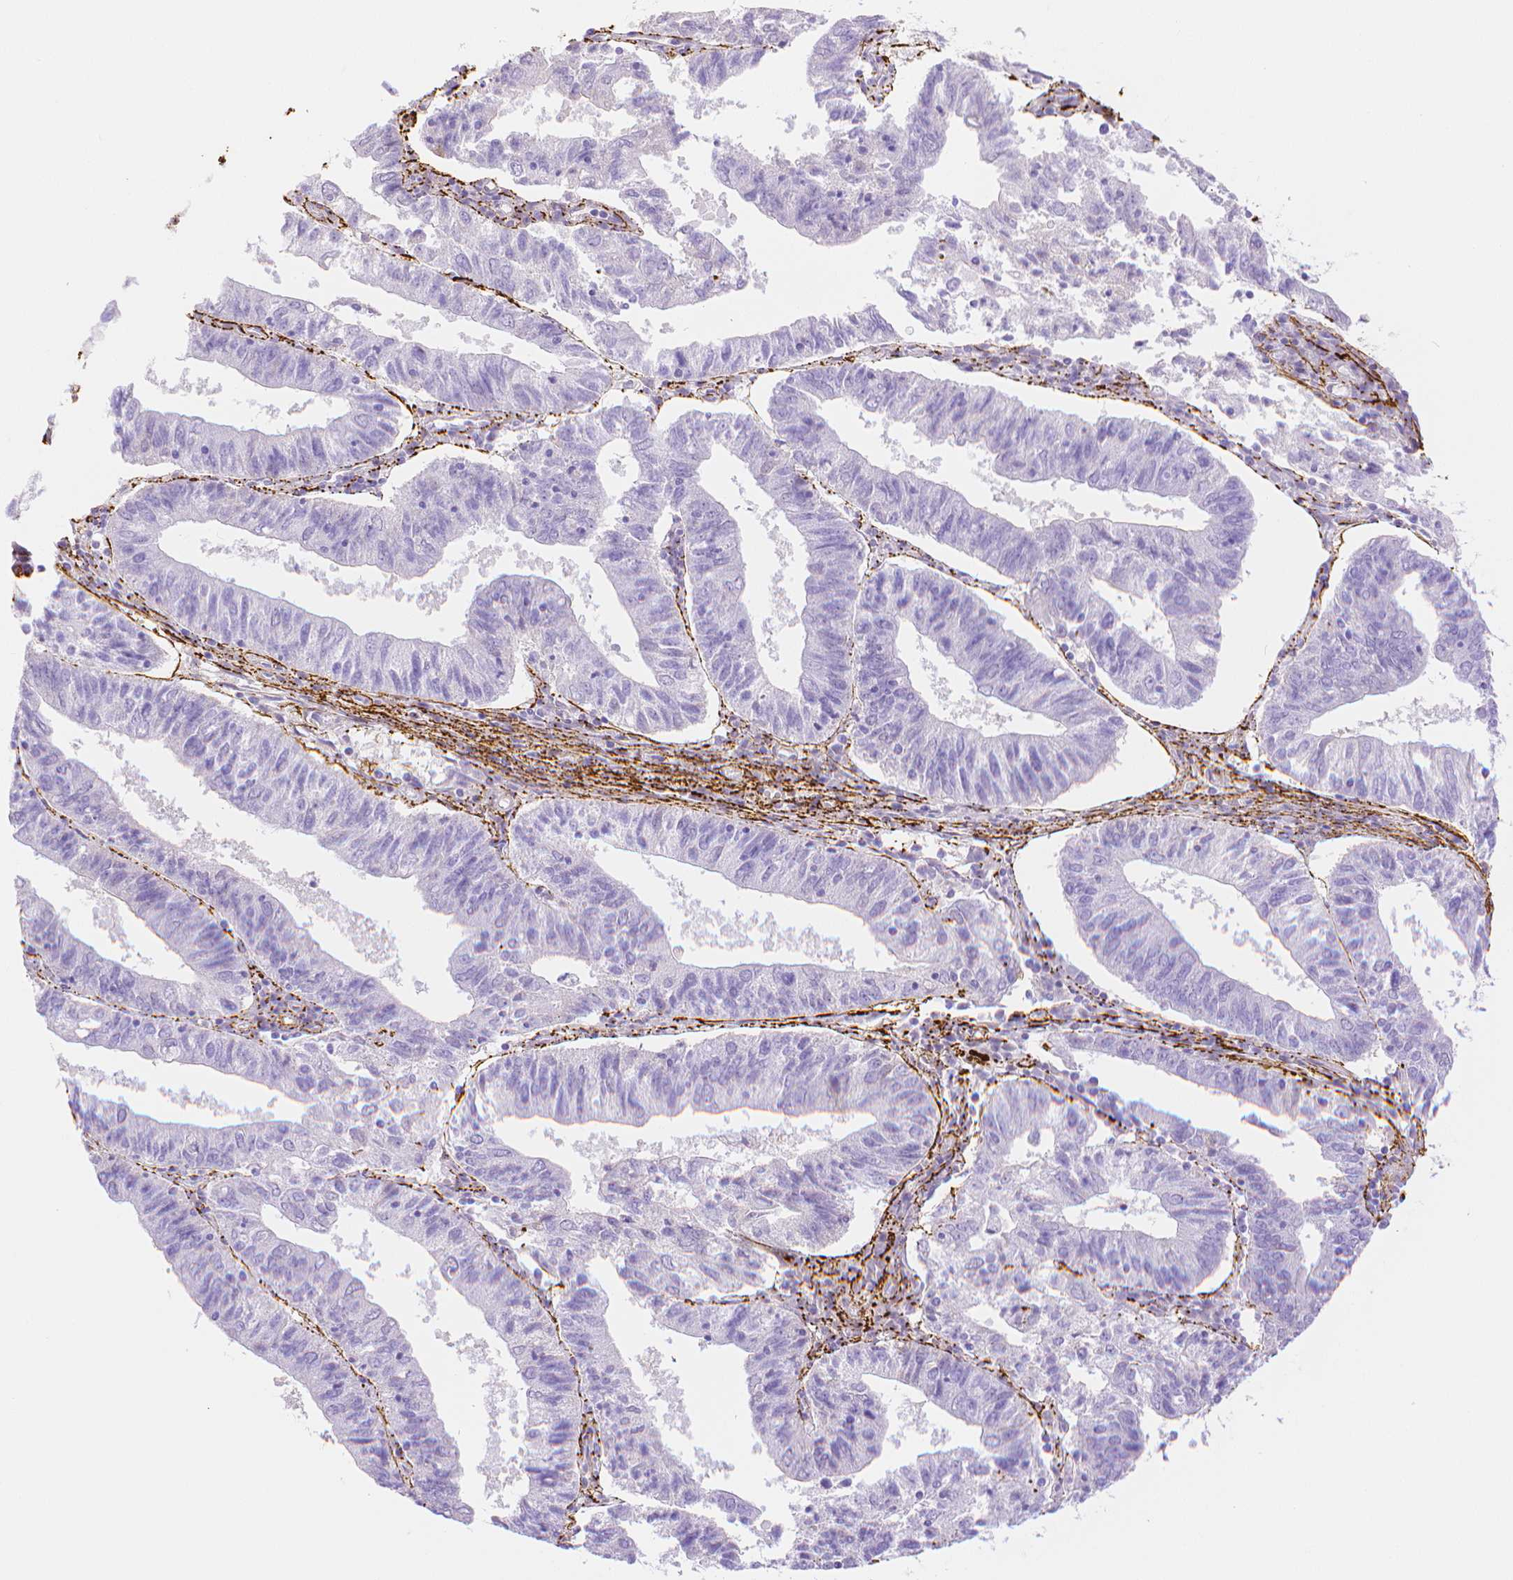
{"staining": {"intensity": "negative", "quantity": "none", "location": "none"}, "tissue": "endometrial cancer", "cell_type": "Tumor cells", "image_type": "cancer", "snomed": [{"axis": "morphology", "description": "Adenocarcinoma, NOS"}, {"axis": "topography", "description": "Endometrium"}], "caption": "Tumor cells are negative for protein expression in human endometrial adenocarcinoma.", "gene": "FBN1", "patient": {"sex": "female", "age": 82}}